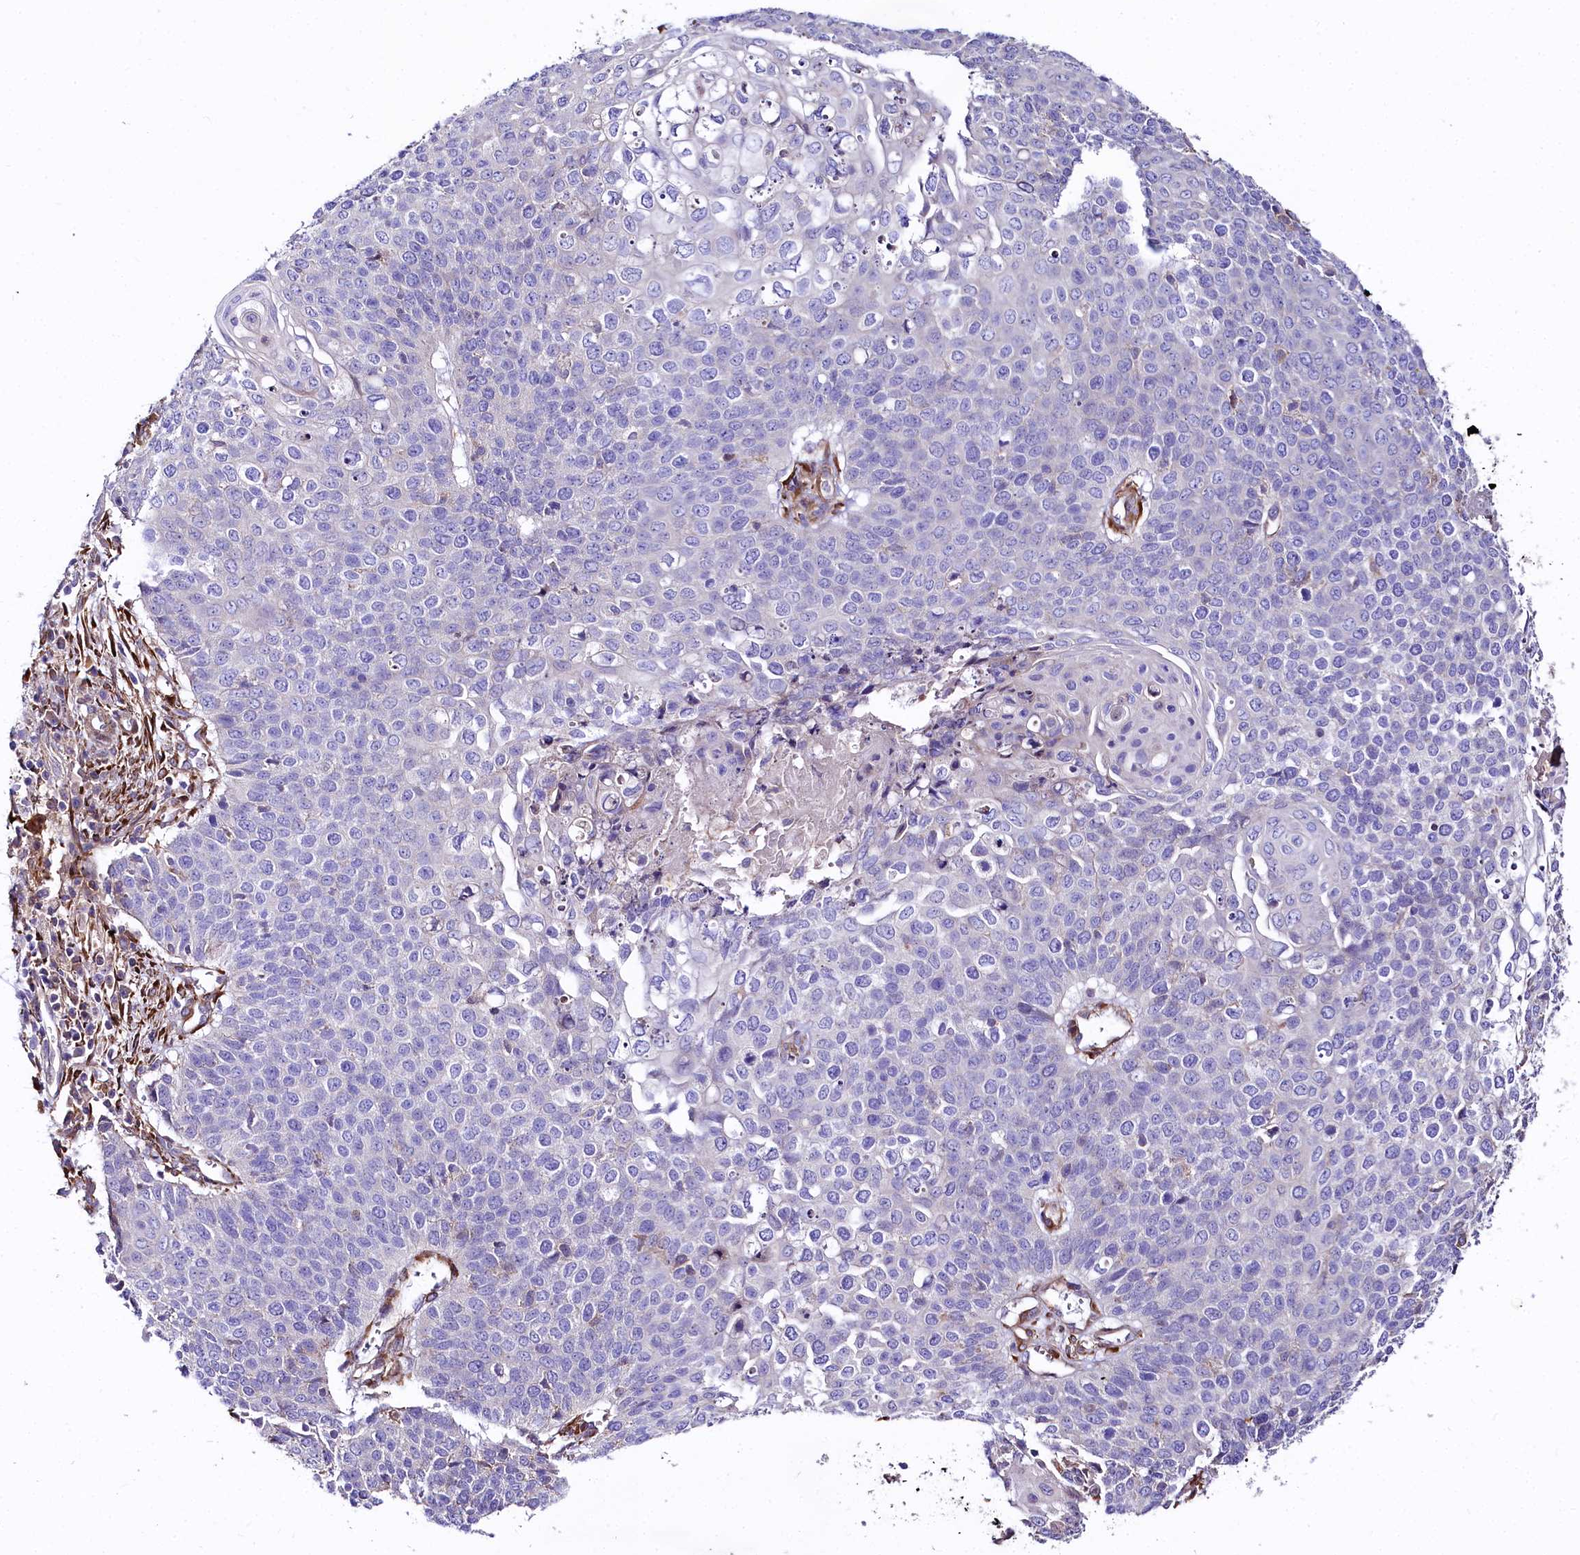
{"staining": {"intensity": "negative", "quantity": "none", "location": "none"}, "tissue": "cervical cancer", "cell_type": "Tumor cells", "image_type": "cancer", "snomed": [{"axis": "morphology", "description": "Squamous cell carcinoma, NOS"}, {"axis": "topography", "description": "Cervix"}], "caption": "This photomicrograph is of squamous cell carcinoma (cervical) stained with IHC to label a protein in brown with the nuclei are counter-stained blue. There is no expression in tumor cells.", "gene": "FCHSD2", "patient": {"sex": "female", "age": 39}}